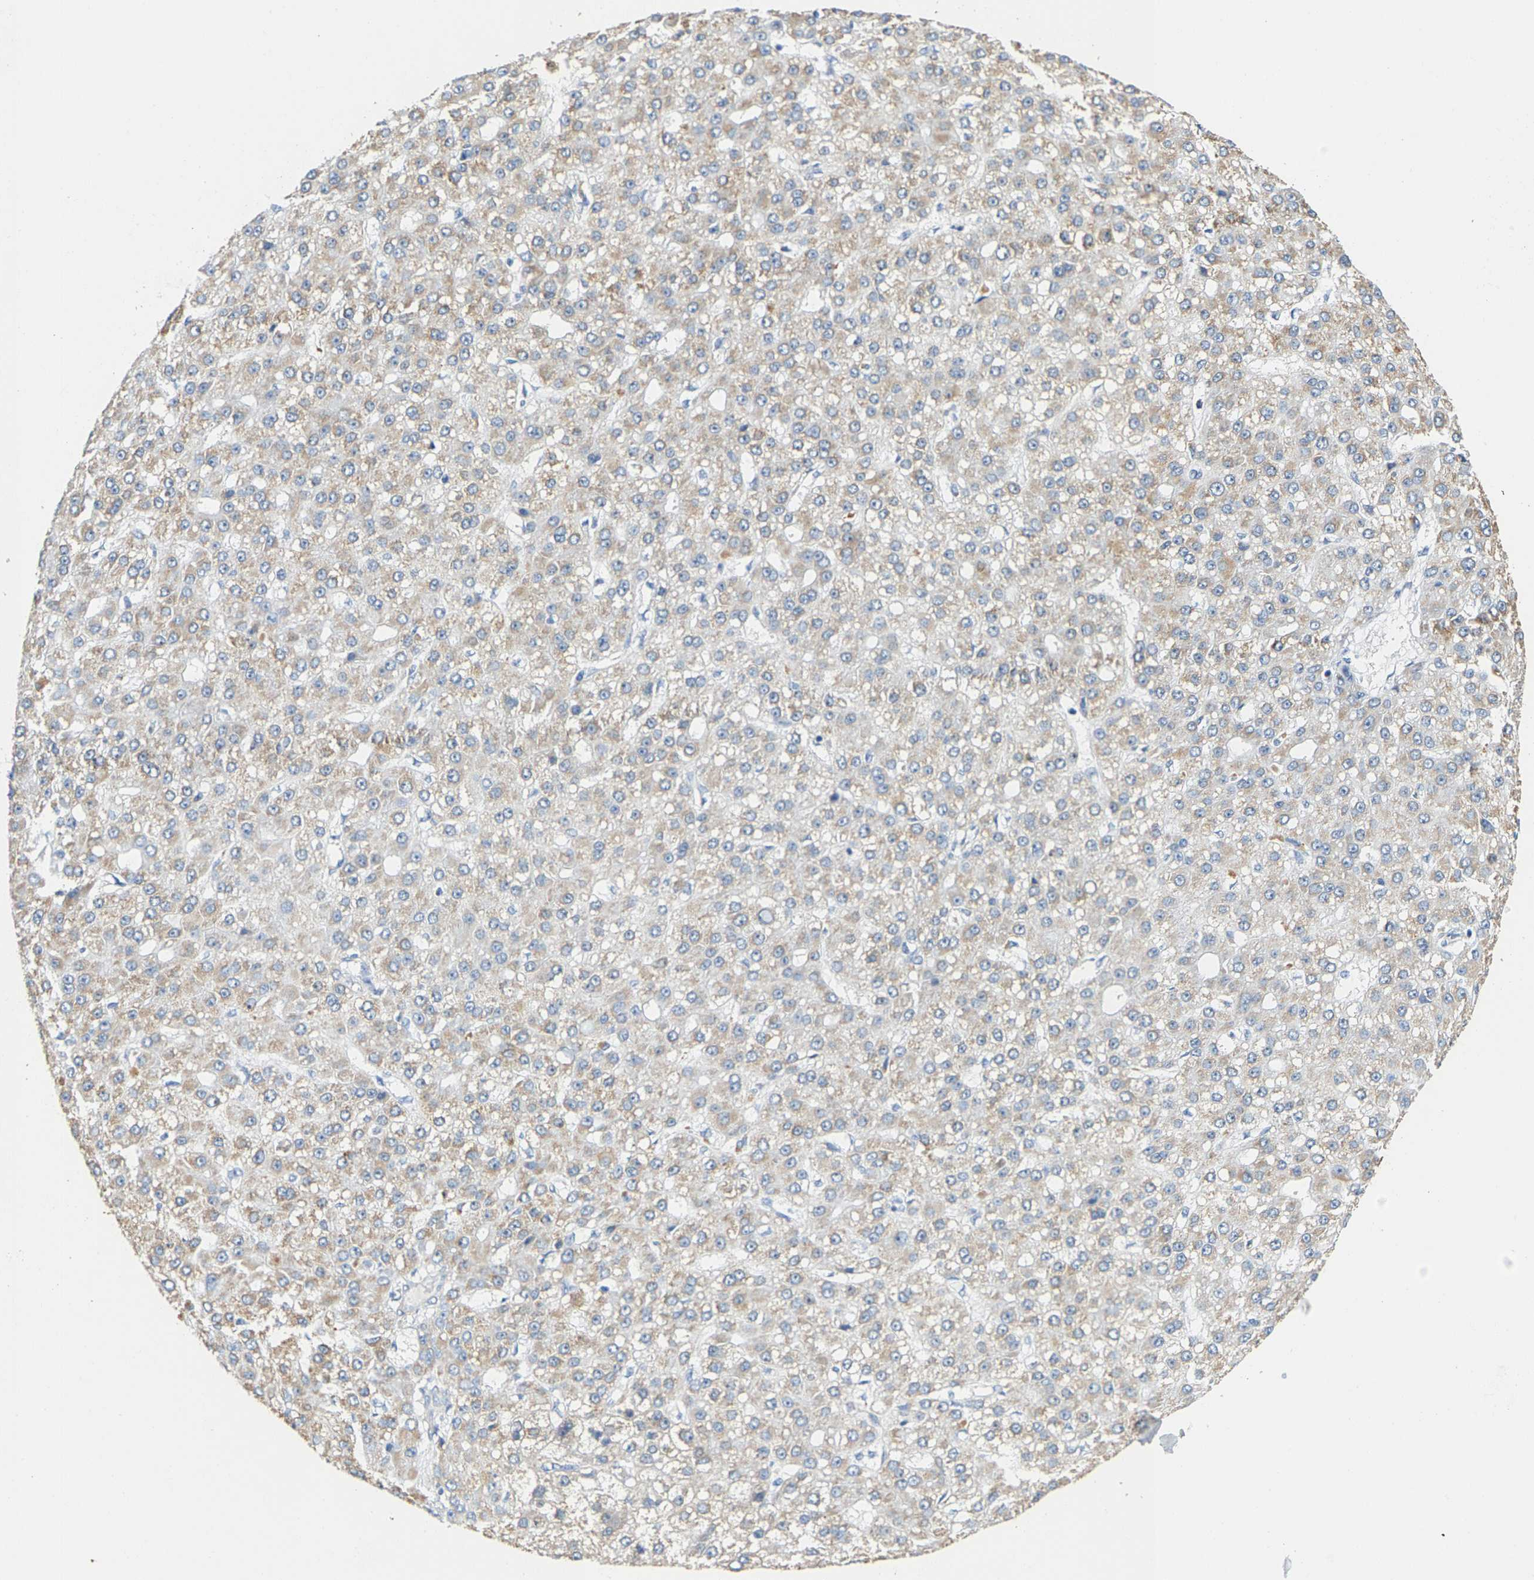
{"staining": {"intensity": "weak", "quantity": "25%-75%", "location": "cytoplasmic/membranous"}, "tissue": "liver cancer", "cell_type": "Tumor cells", "image_type": "cancer", "snomed": [{"axis": "morphology", "description": "Carcinoma, Hepatocellular, NOS"}, {"axis": "topography", "description": "Liver"}], "caption": "IHC (DAB) staining of human liver cancer (hepatocellular carcinoma) reveals weak cytoplasmic/membranous protein expression in approximately 25%-75% of tumor cells.", "gene": "SHMT2", "patient": {"sex": "male", "age": 67}}